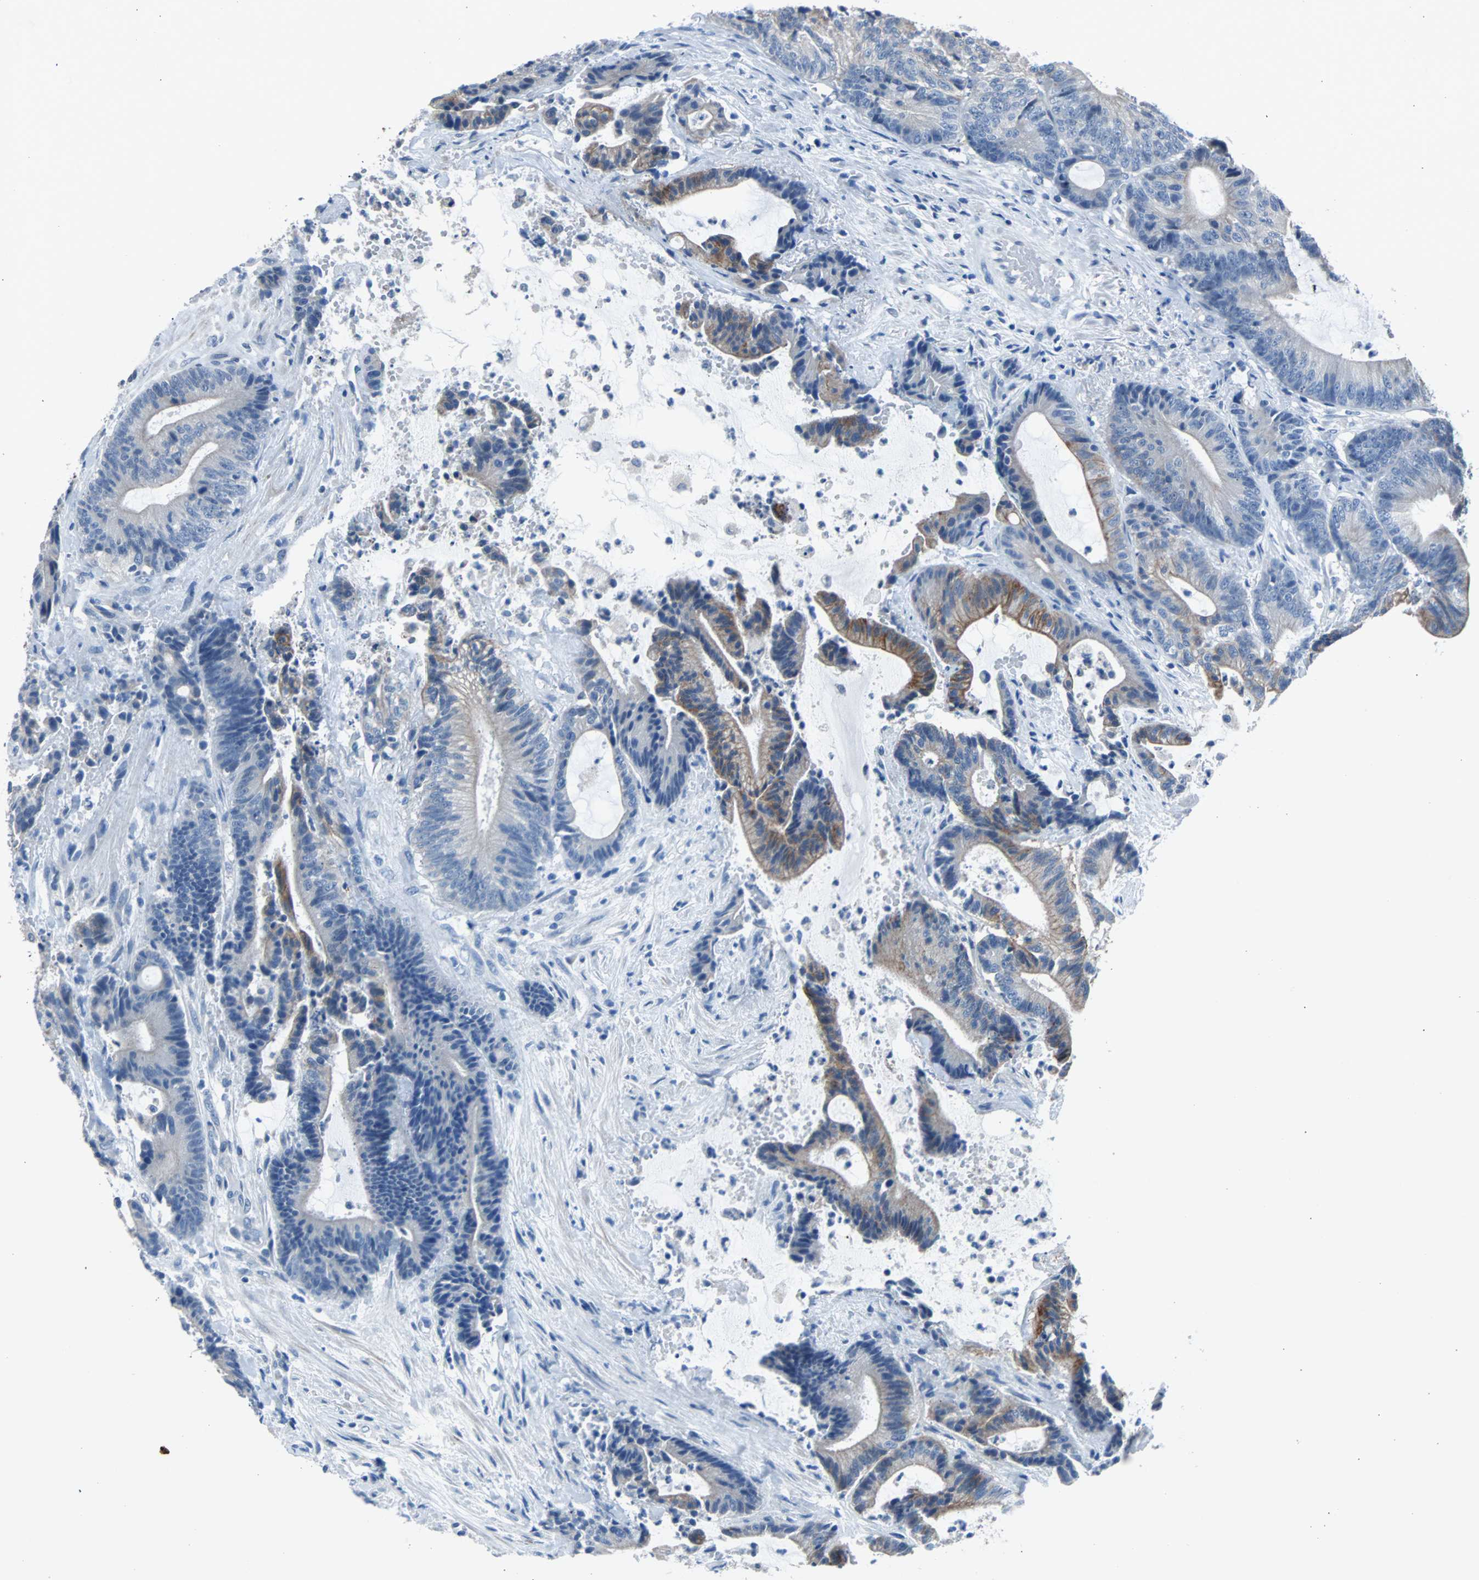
{"staining": {"intensity": "weak", "quantity": "25%-75%", "location": "cytoplasmic/membranous"}, "tissue": "colorectal cancer", "cell_type": "Tumor cells", "image_type": "cancer", "snomed": [{"axis": "morphology", "description": "Adenocarcinoma, NOS"}, {"axis": "topography", "description": "Colon"}], "caption": "Immunohistochemical staining of human adenocarcinoma (colorectal) demonstrates low levels of weak cytoplasmic/membranous protein positivity in approximately 25%-75% of tumor cells.", "gene": "KRT7", "patient": {"sex": "female", "age": 84}}